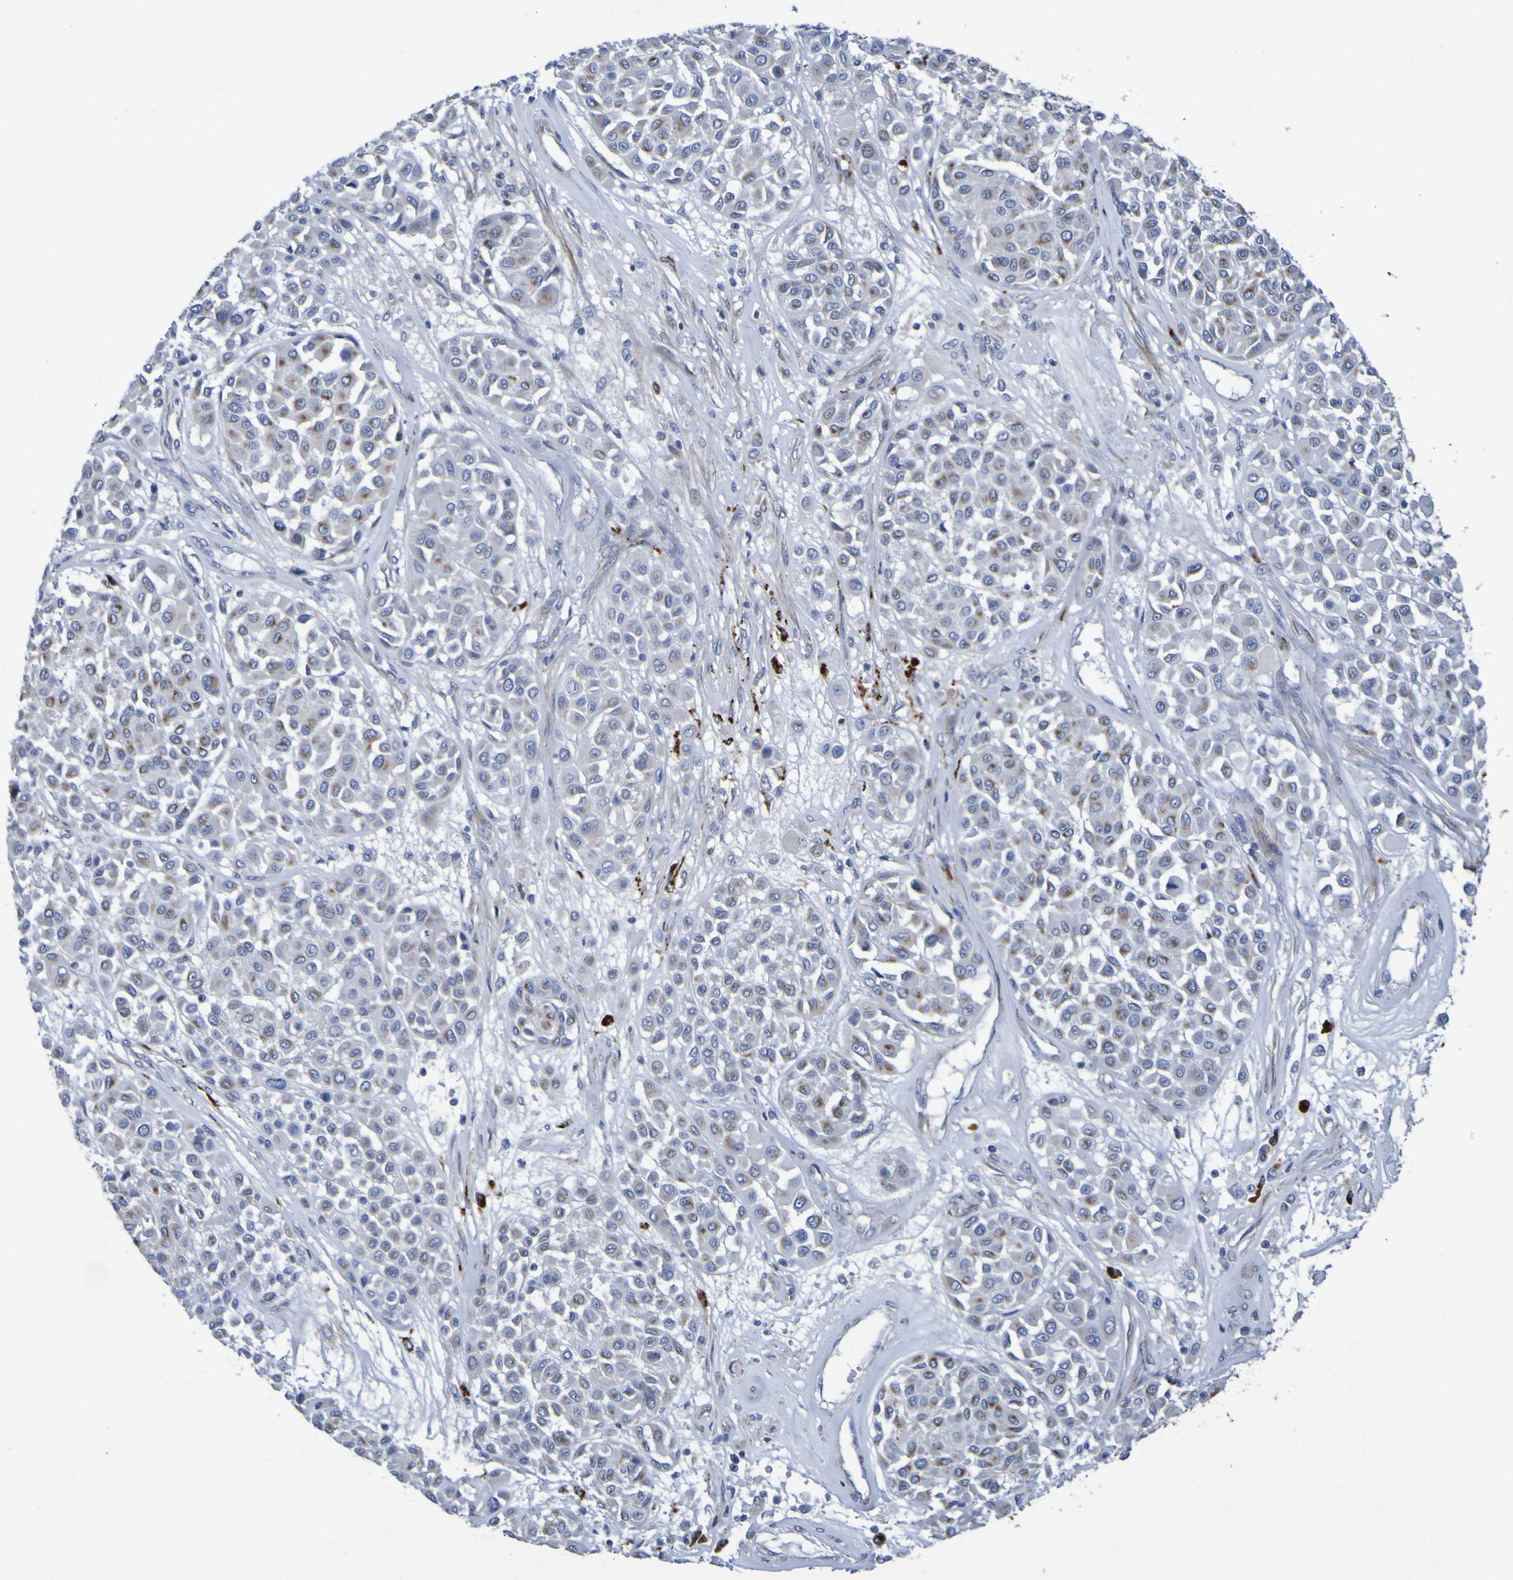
{"staining": {"intensity": "moderate", "quantity": "<25%", "location": "cytoplasmic/membranous"}, "tissue": "melanoma", "cell_type": "Tumor cells", "image_type": "cancer", "snomed": [{"axis": "morphology", "description": "Malignant melanoma, Metastatic site"}, {"axis": "topography", "description": "Soft tissue"}], "caption": "Immunohistochemistry (DAB (3,3'-diaminobenzidine)) staining of malignant melanoma (metastatic site) exhibits moderate cytoplasmic/membranous protein staining in about <25% of tumor cells.", "gene": "C11orf24", "patient": {"sex": "male", "age": 41}}